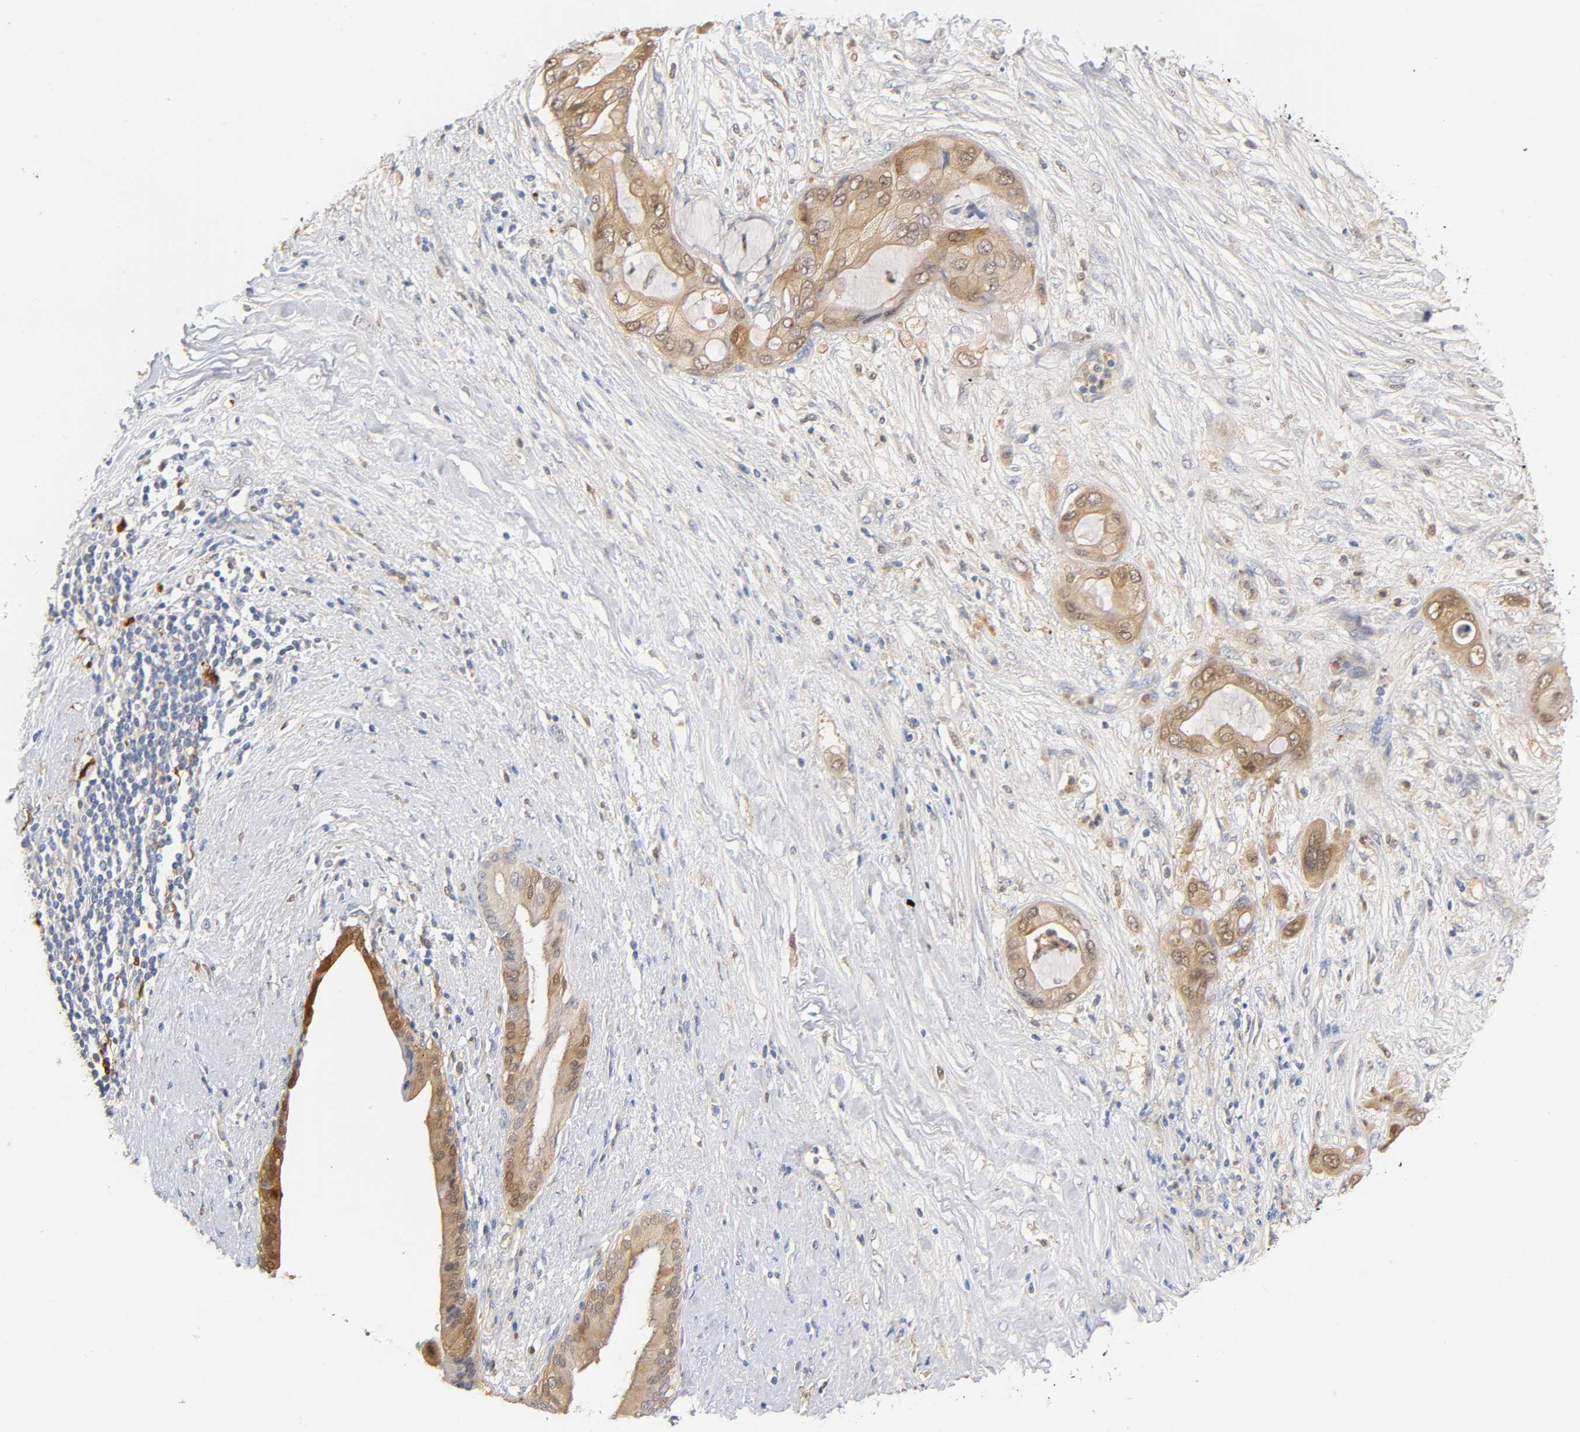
{"staining": {"intensity": "moderate", "quantity": ">75%", "location": "cytoplasmic/membranous,nuclear"}, "tissue": "pancreatic cancer", "cell_type": "Tumor cells", "image_type": "cancer", "snomed": [{"axis": "morphology", "description": "Adenocarcinoma, NOS"}, {"axis": "topography", "description": "Pancreas"}], "caption": "Pancreatic adenocarcinoma stained for a protein demonstrates moderate cytoplasmic/membranous and nuclear positivity in tumor cells.", "gene": "IL18", "patient": {"sex": "female", "age": 59}}